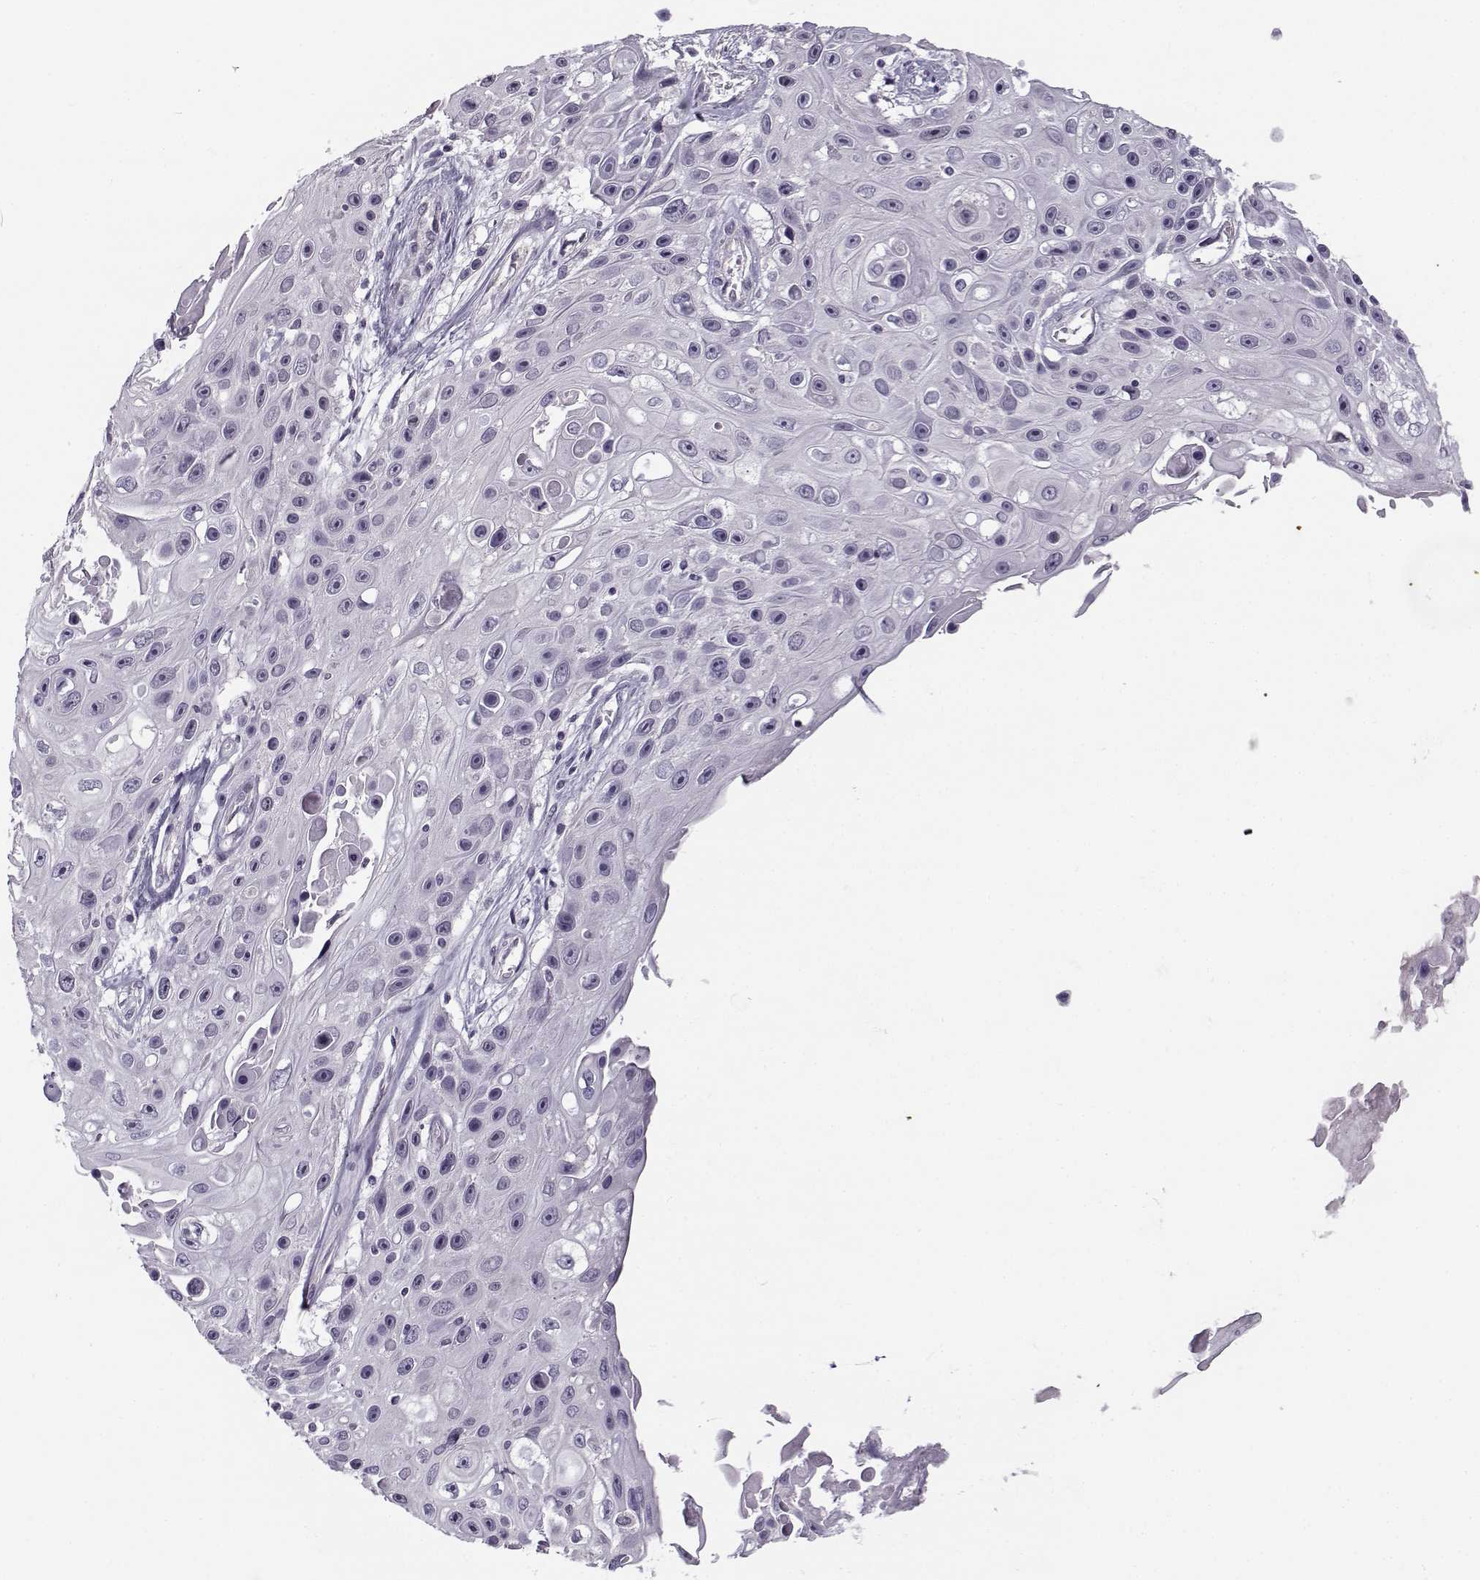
{"staining": {"intensity": "negative", "quantity": "none", "location": "none"}, "tissue": "skin cancer", "cell_type": "Tumor cells", "image_type": "cancer", "snomed": [{"axis": "morphology", "description": "Squamous cell carcinoma, NOS"}, {"axis": "topography", "description": "Skin"}], "caption": "High magnification brightfield microscopy of skin squamous cell carcinoma stained with DAB (brown) and counterstained with hematoxylin (blue): tumor cells show no significant staining.", "gene": "TEX55", "patient": {"sex": "male", "age": 82}}